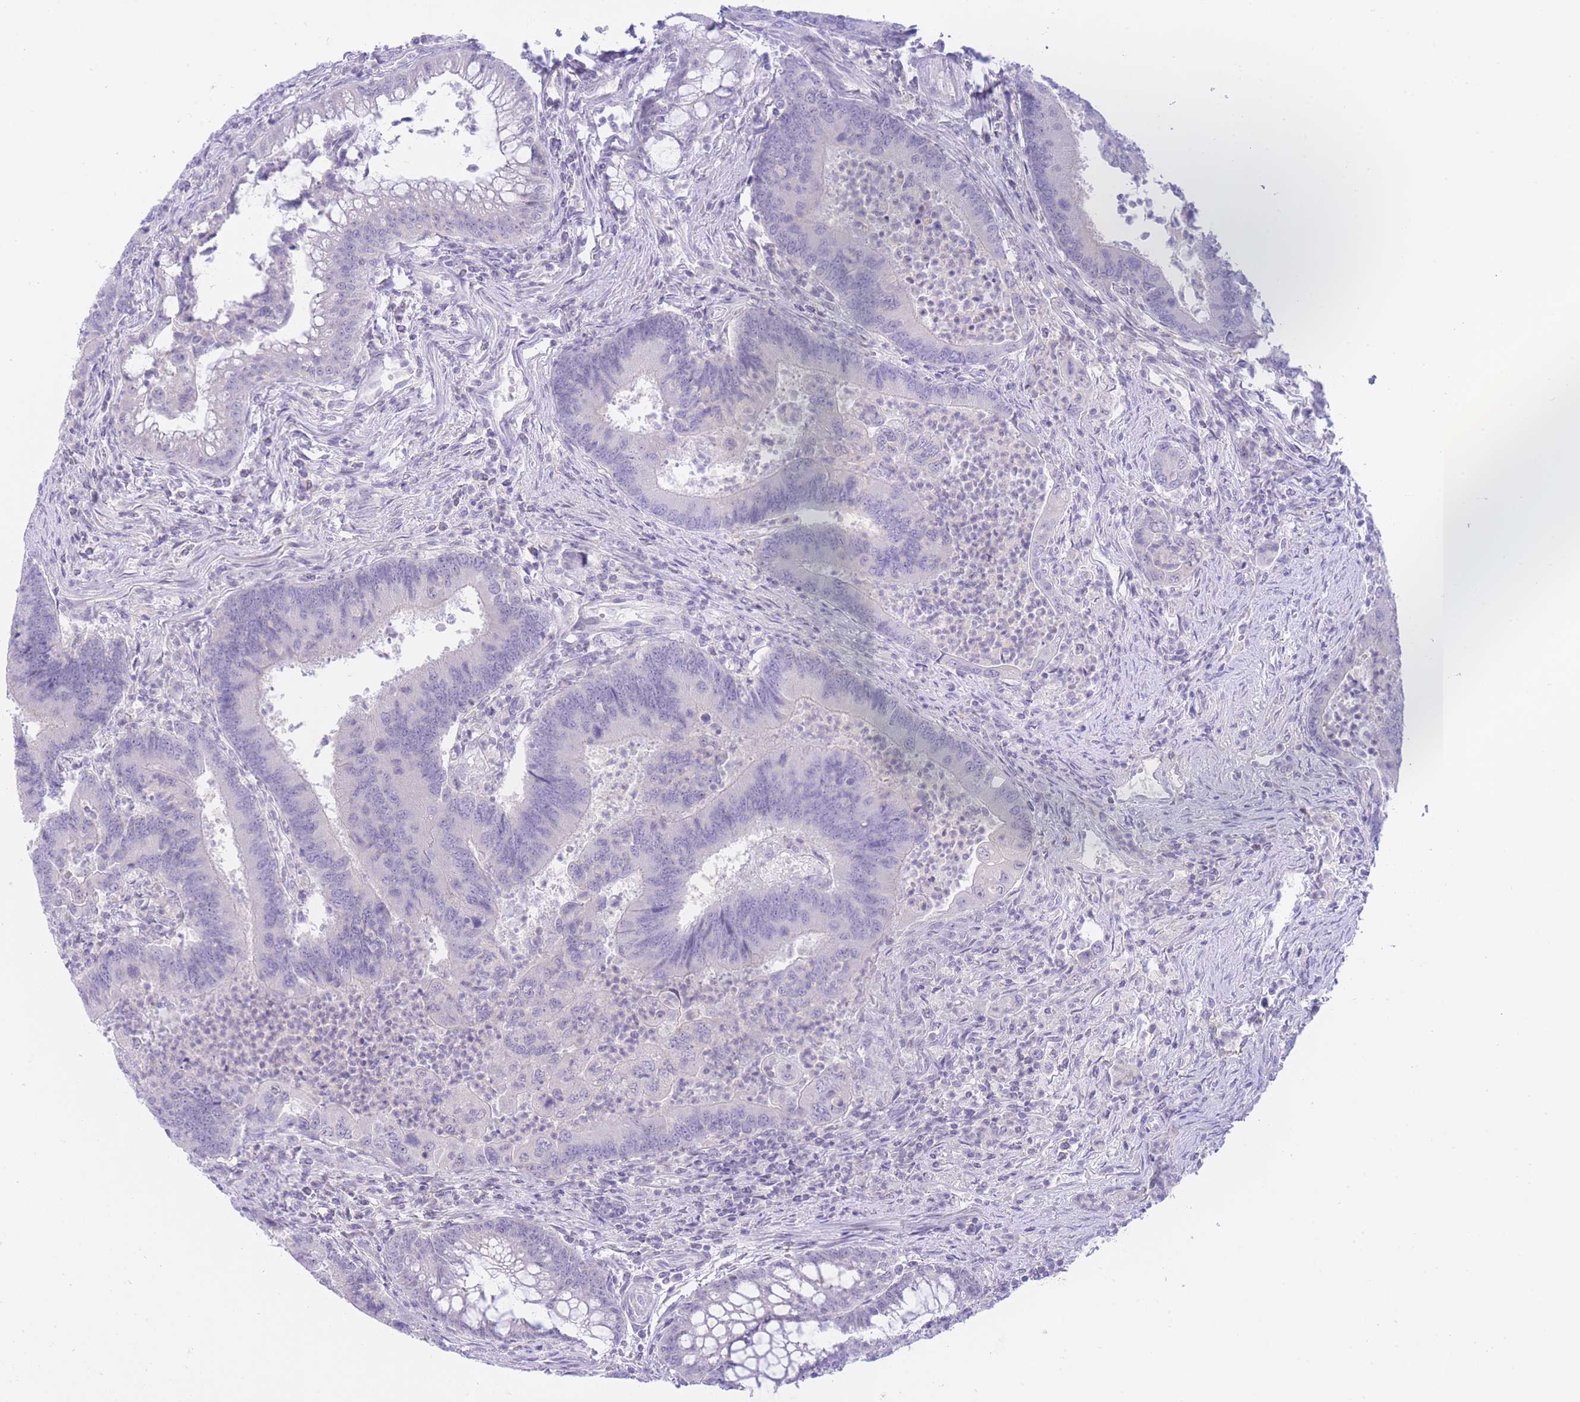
{"staining": {"intensity": "negative", "quantity": "none", "location": "none"}, "tissue": "colorectal cancer", "cell_type": "Tumor cells", "image_type": "cancer", "snomed": [{"axis": "morphology", "description": "Adenocarcinoma, NOS"}, {"axis": "topography", "description": "Colon"}], "caption": "Tumor cells show no significant expression in colorectal cancer.", "gene": "ZNF212", "patient": {"sex": "female", "age": 67}}